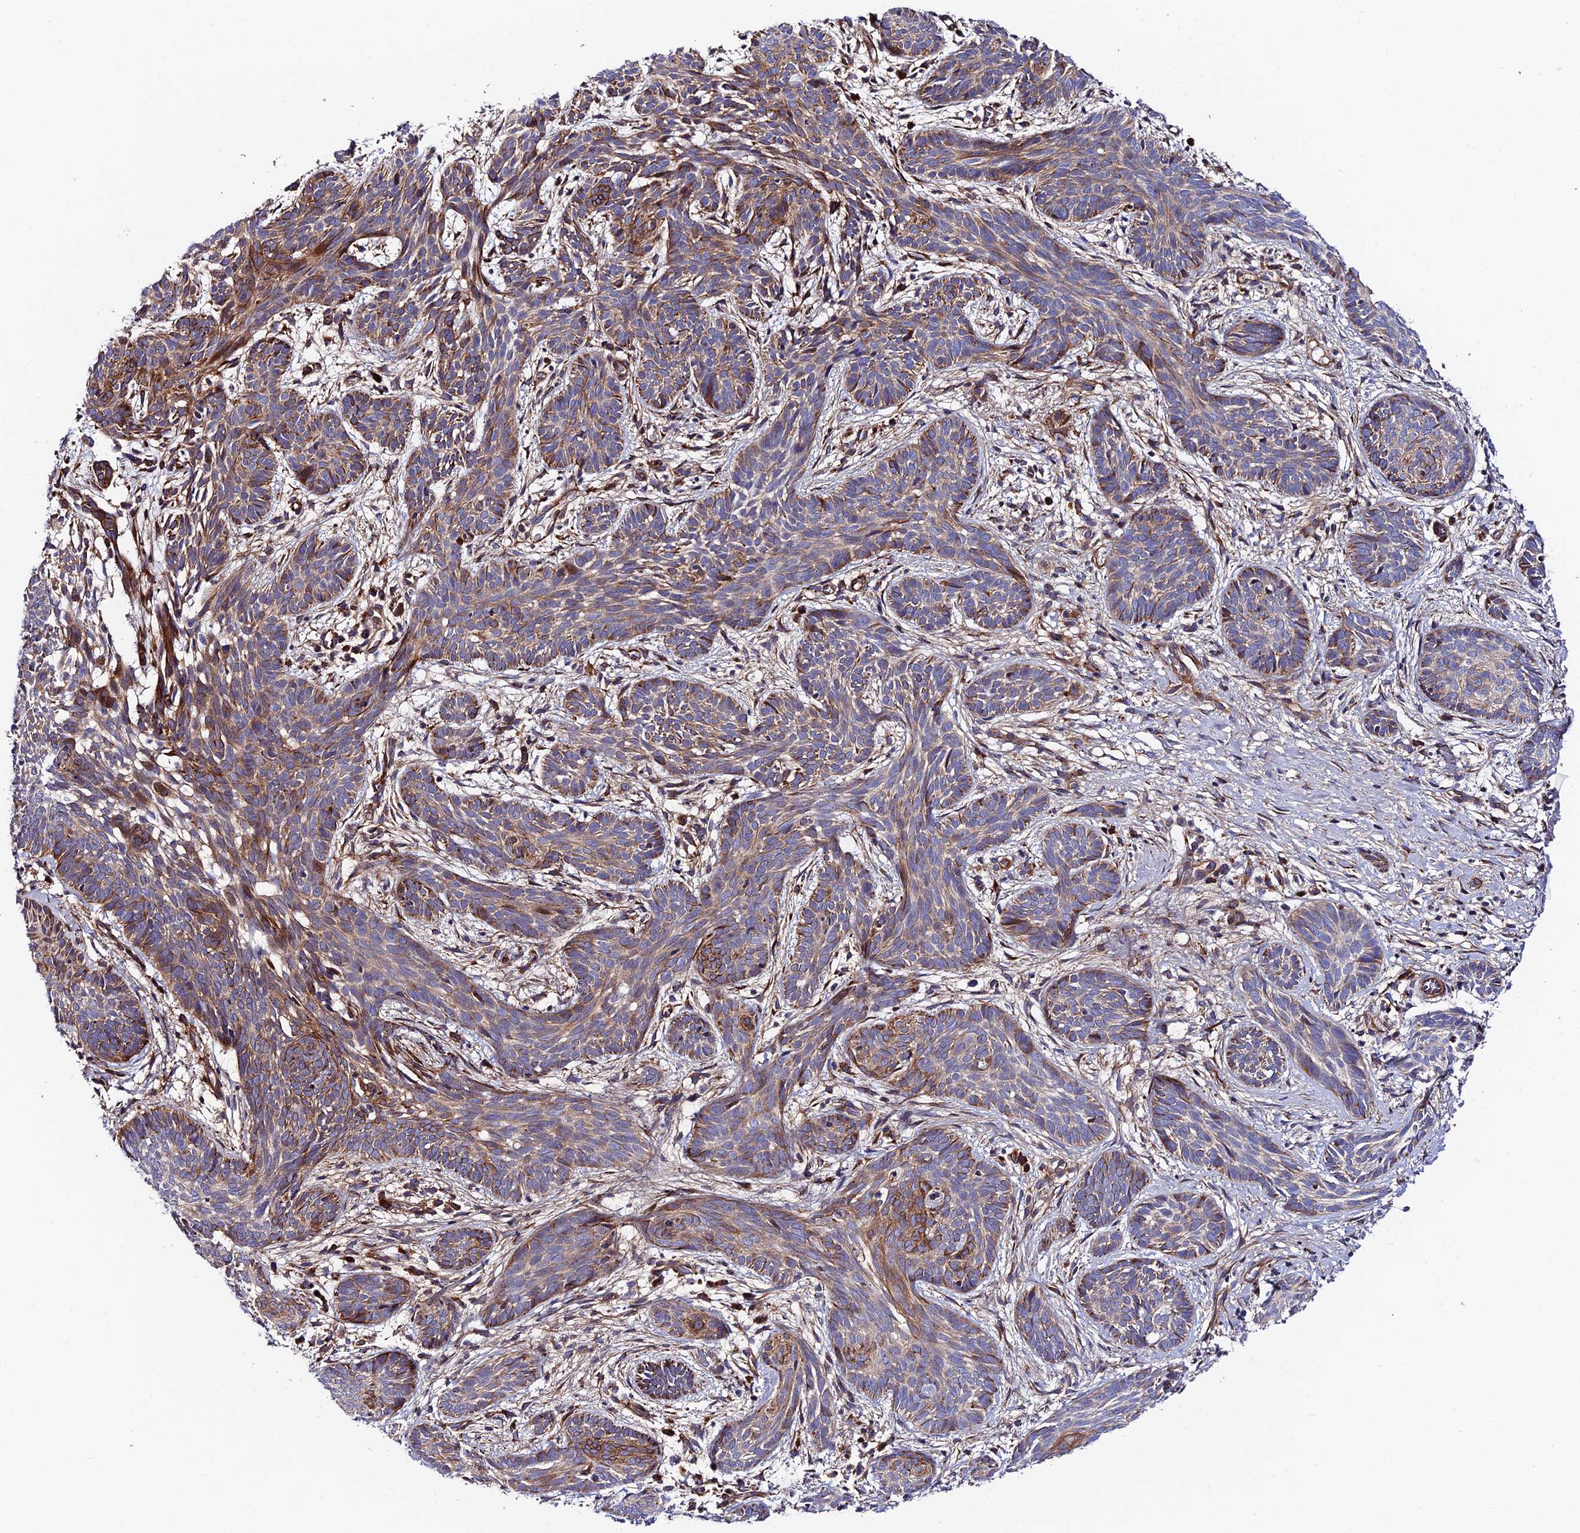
{"staining": {"intensity": "moderate", "quantity": "25%-75%", "location": "cytoplasmic/membranous"}, "tissue": "skin cancer", "cell_type": "Tumor cells", "image_type": "cancer", "snomed": [{"axis": "morphology", "description": "Basal cell carcinoma"}, {"axis": "topography", "description": "Skin"}], "caption": "Human skin cancer stained with a brown dye exhibits moderate cytoplasmic/membranous positive positivity in about 25%-75% of tumor cells.", "gene": "VPS13C", "patient": {"sex": "female", "age": 81}}